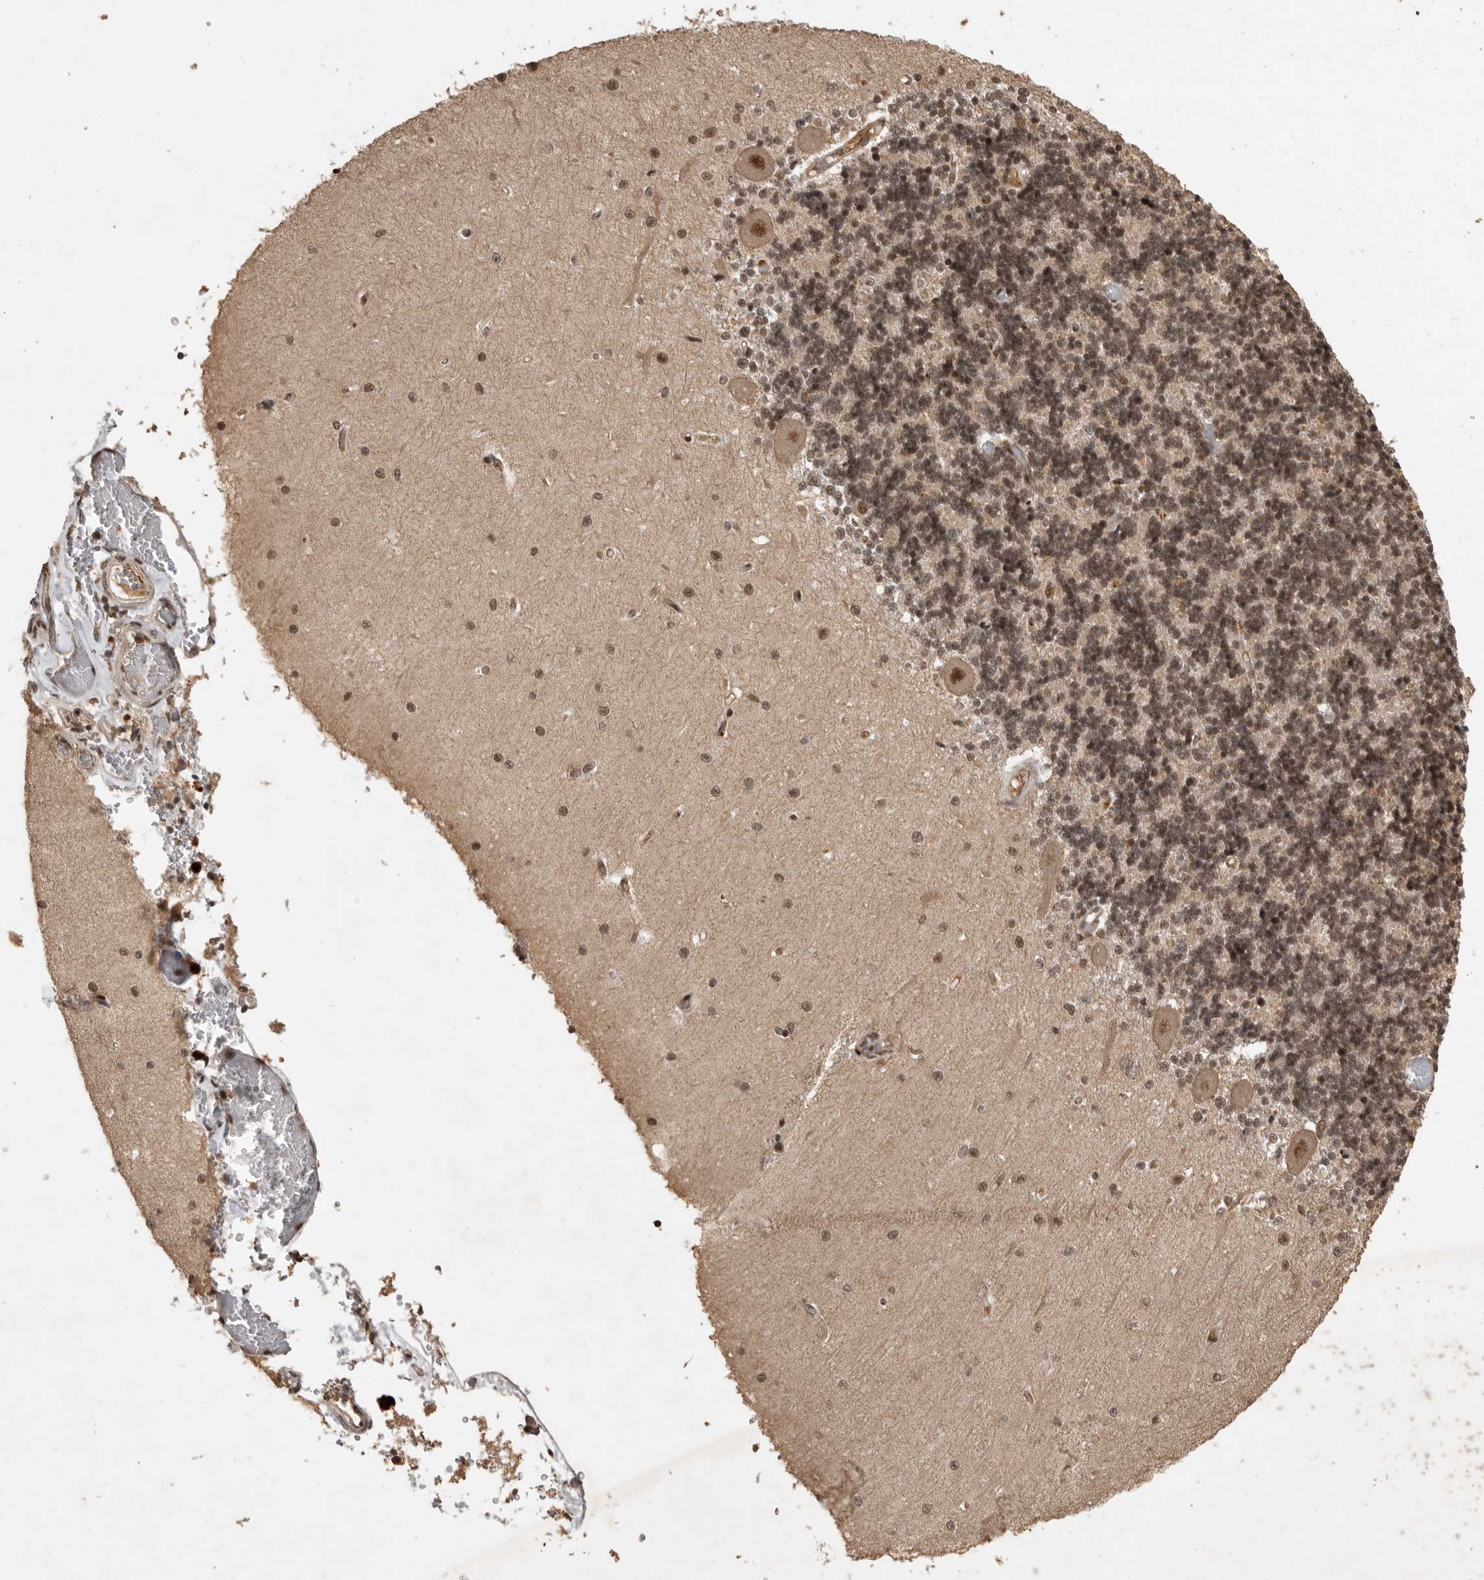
{"staining": {"intensity": "moderate", "quantity": "25%-75%", "location": "nuclear"}, "tissue": "cerebellum", "cell_type": "Cells in granular layer", "image_type": "normal", "snomed": [{"axis": "morphology", "description": "Normal tissue, NOS"}, {"axis": "topography", "description": "Cerebellum"}], "caption": "The photomicrograph exhibits staining of unremarkable cerebellum, revealing moderate nuclear protein expression (brown color) within cells in granular layer.", "gene": "CBLL1", "patient": {"sex": "male", "age": 37}}